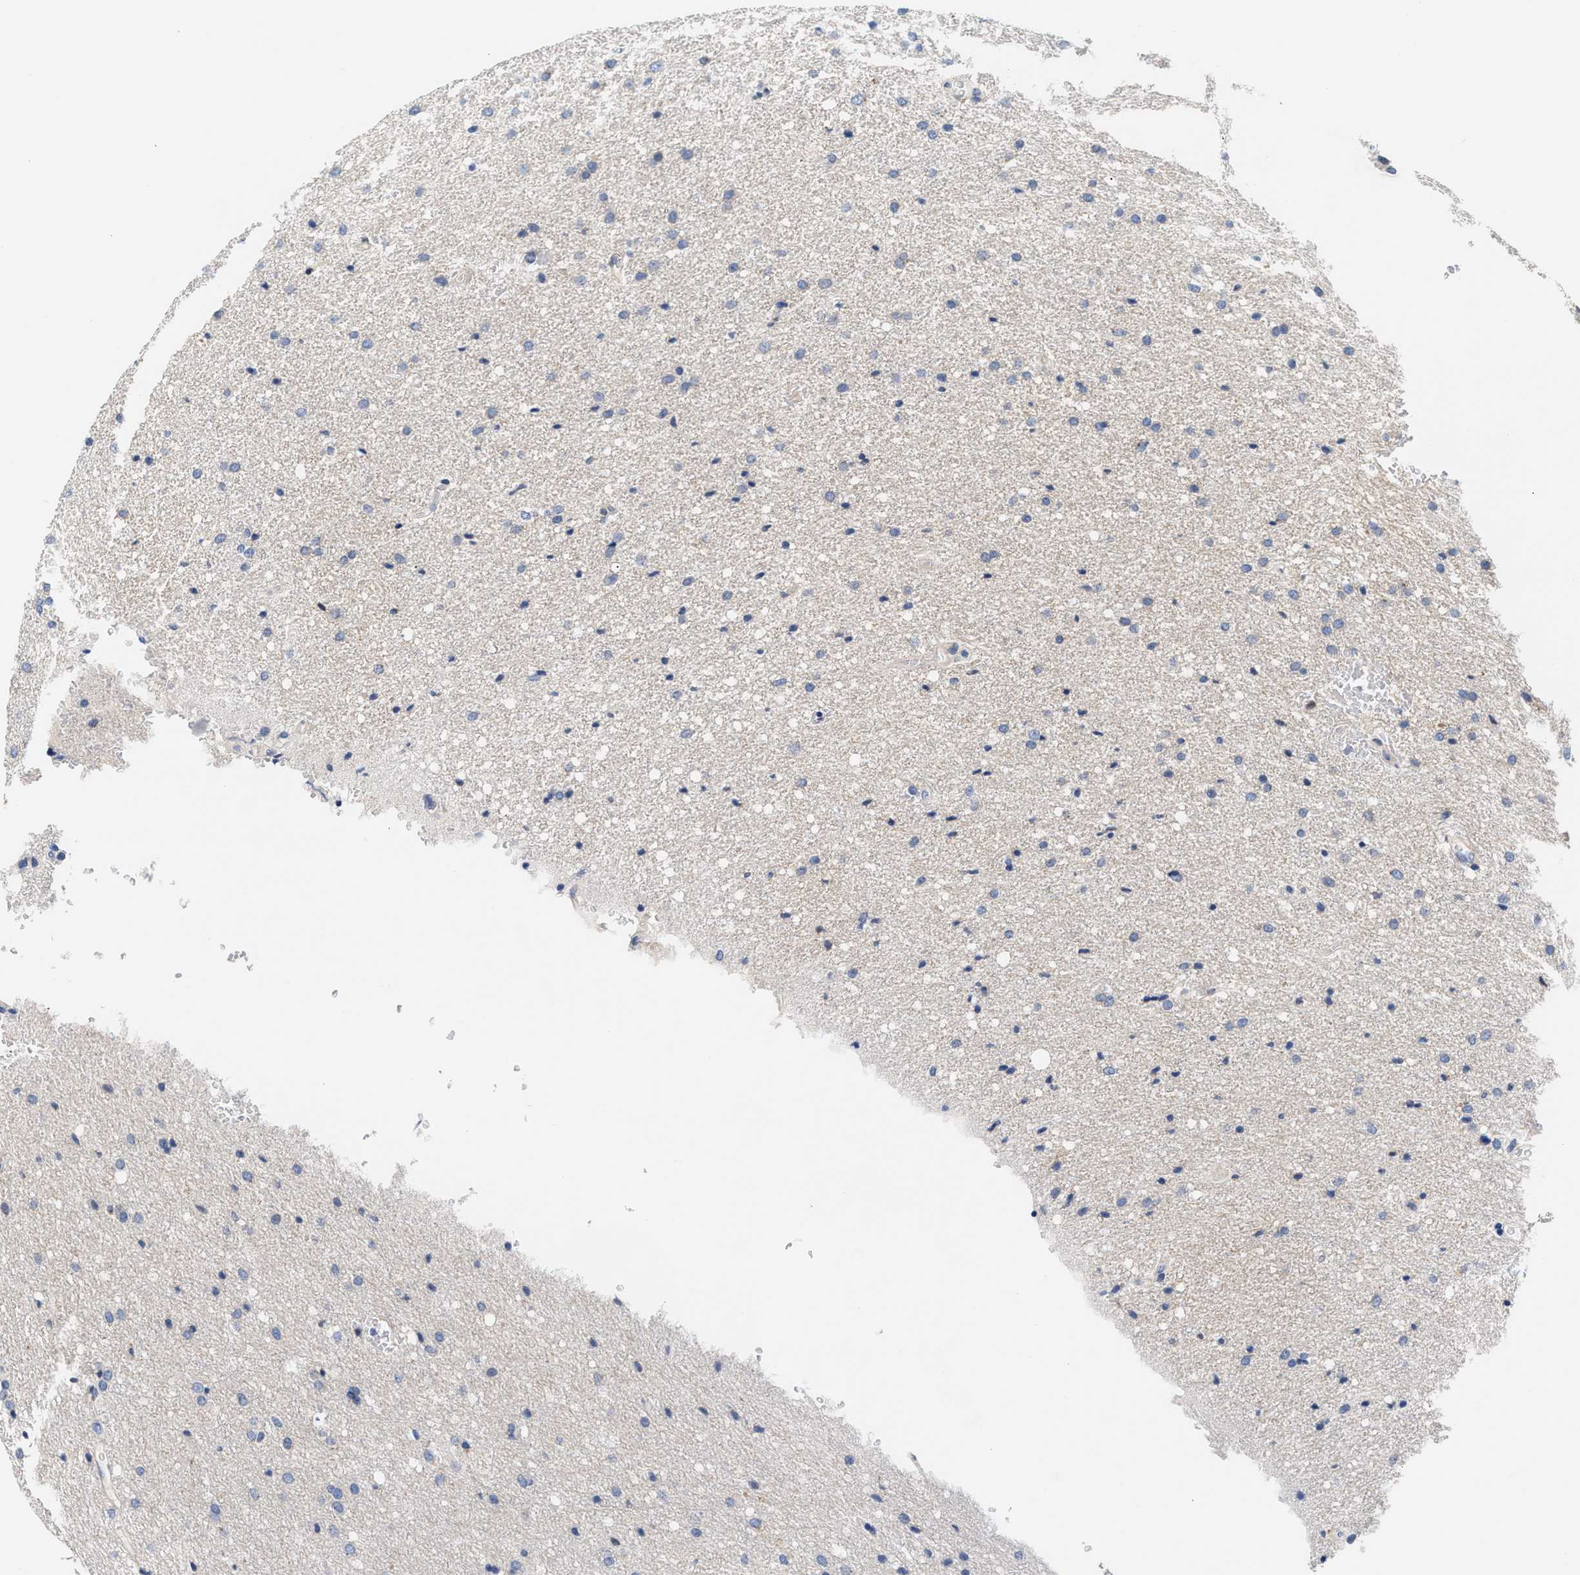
{"staining": {"intensity": "negative", "quantity": "none", "location": "none"}, "tissue": "glioma", "cell_type": "Tumor cells", "image_type": "cancer", "snomed": [{"axis": "morphology", "description": "Glioma, malignant, Low grade"}, {"axis": "topography", "description": "Brain"}], "caption": "A histopathology image of human malignant glioma (low-grade) is negative for staining in tumor cells.", "gene": "ACTL7B", "patient": {"sex": "female", "age": 37}}